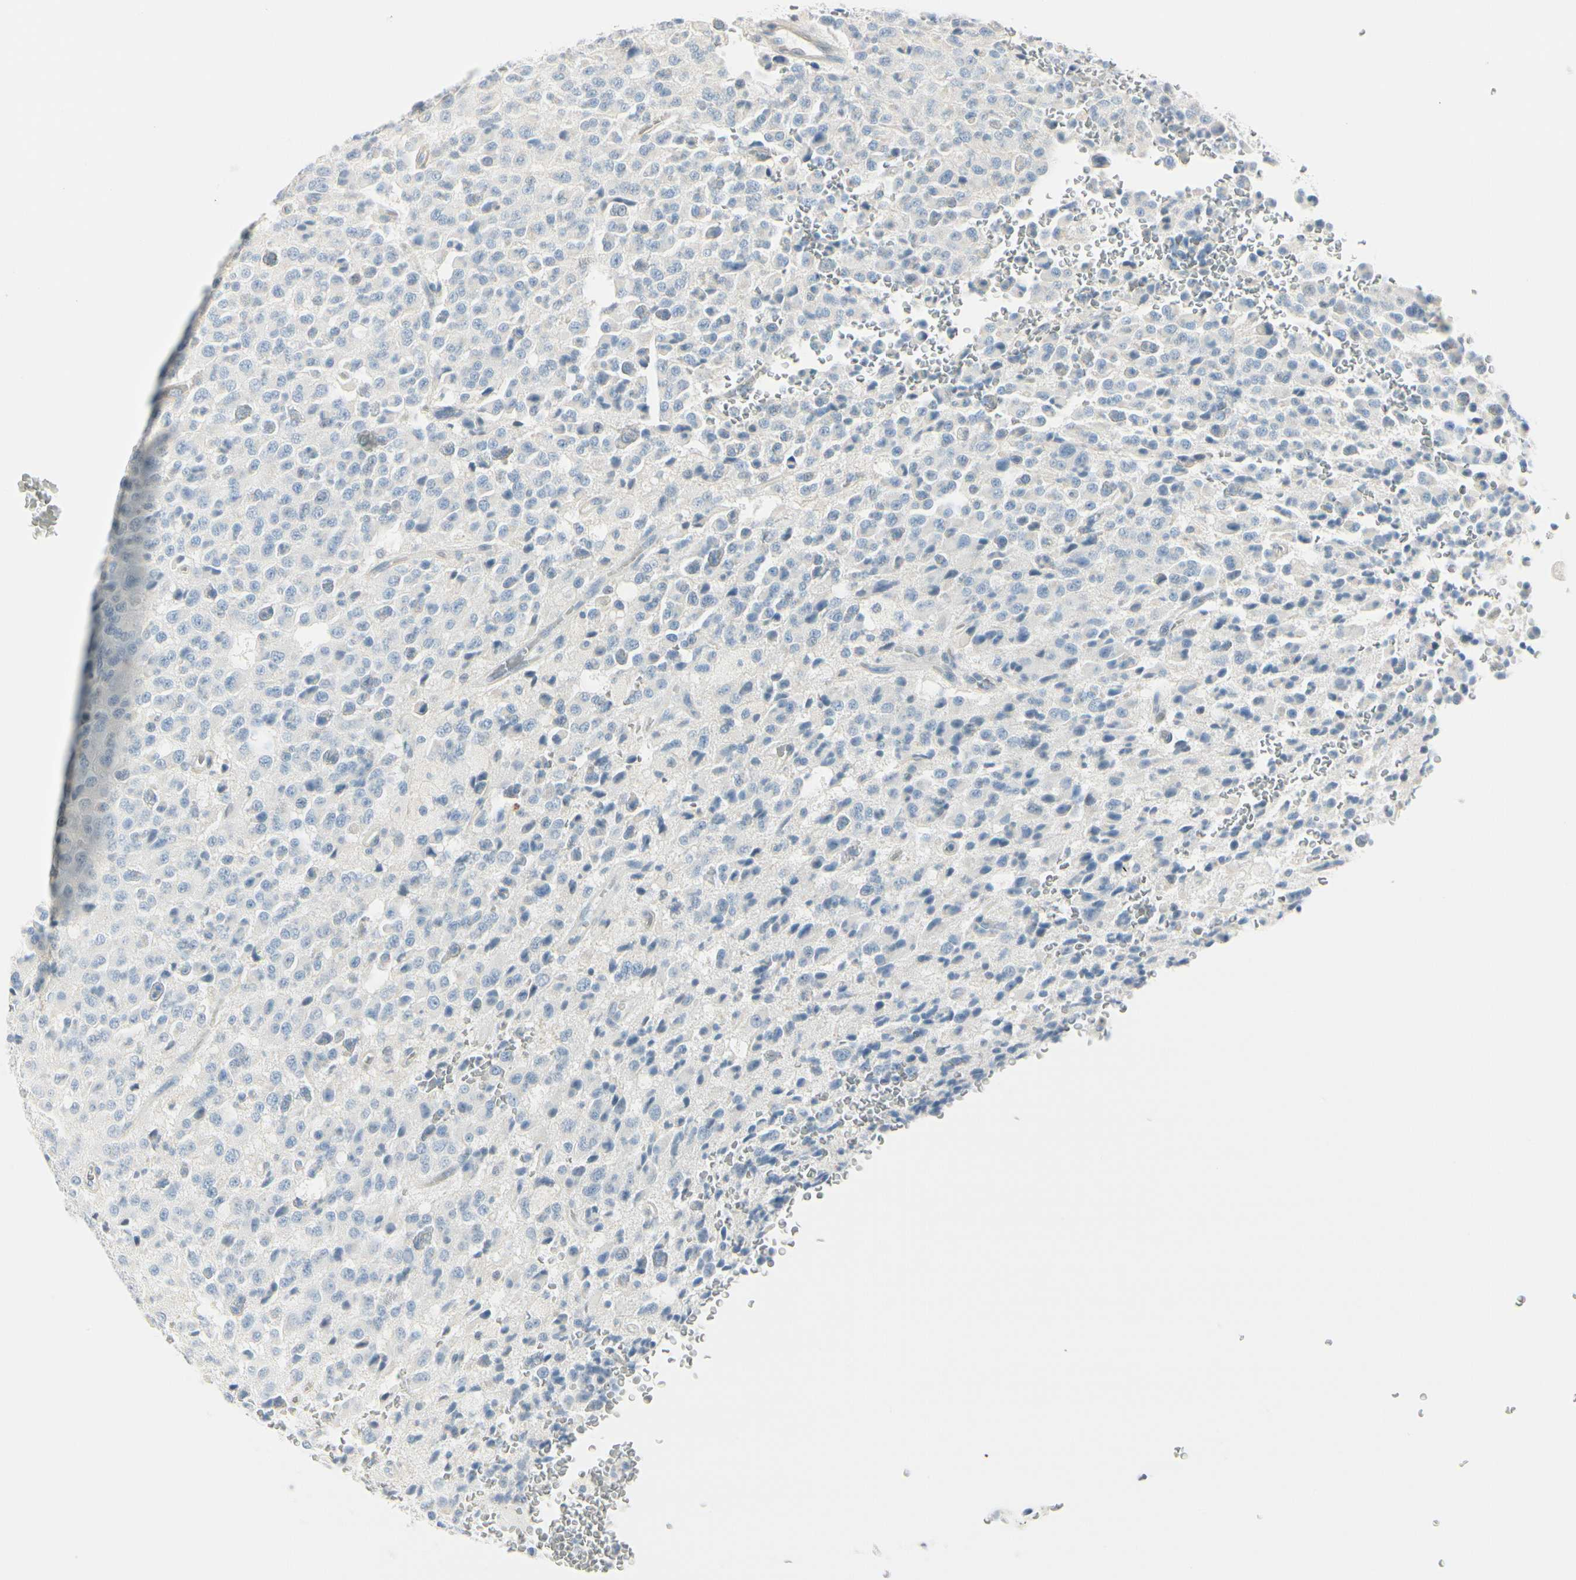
{"staining": {"intensity": "negative", "quantity": "none", "location": "none"}, "tissue": "glioma", "cell_type": "Tumor cells", "image_type": "cancer", "snomed": [{"axis": "morphology", "description": "Glioma, malignant, High grade"}, {"axis": "topography", "description": "pancreas cauda"}], "caption": "Glioma was stained to show a protein in brown. There is no significant positivity in tumor cells. (IHC, brightfield microscopy, high magnification).", "gene": "CDHR5", "patient": {"sex": "male", "age": 60}}